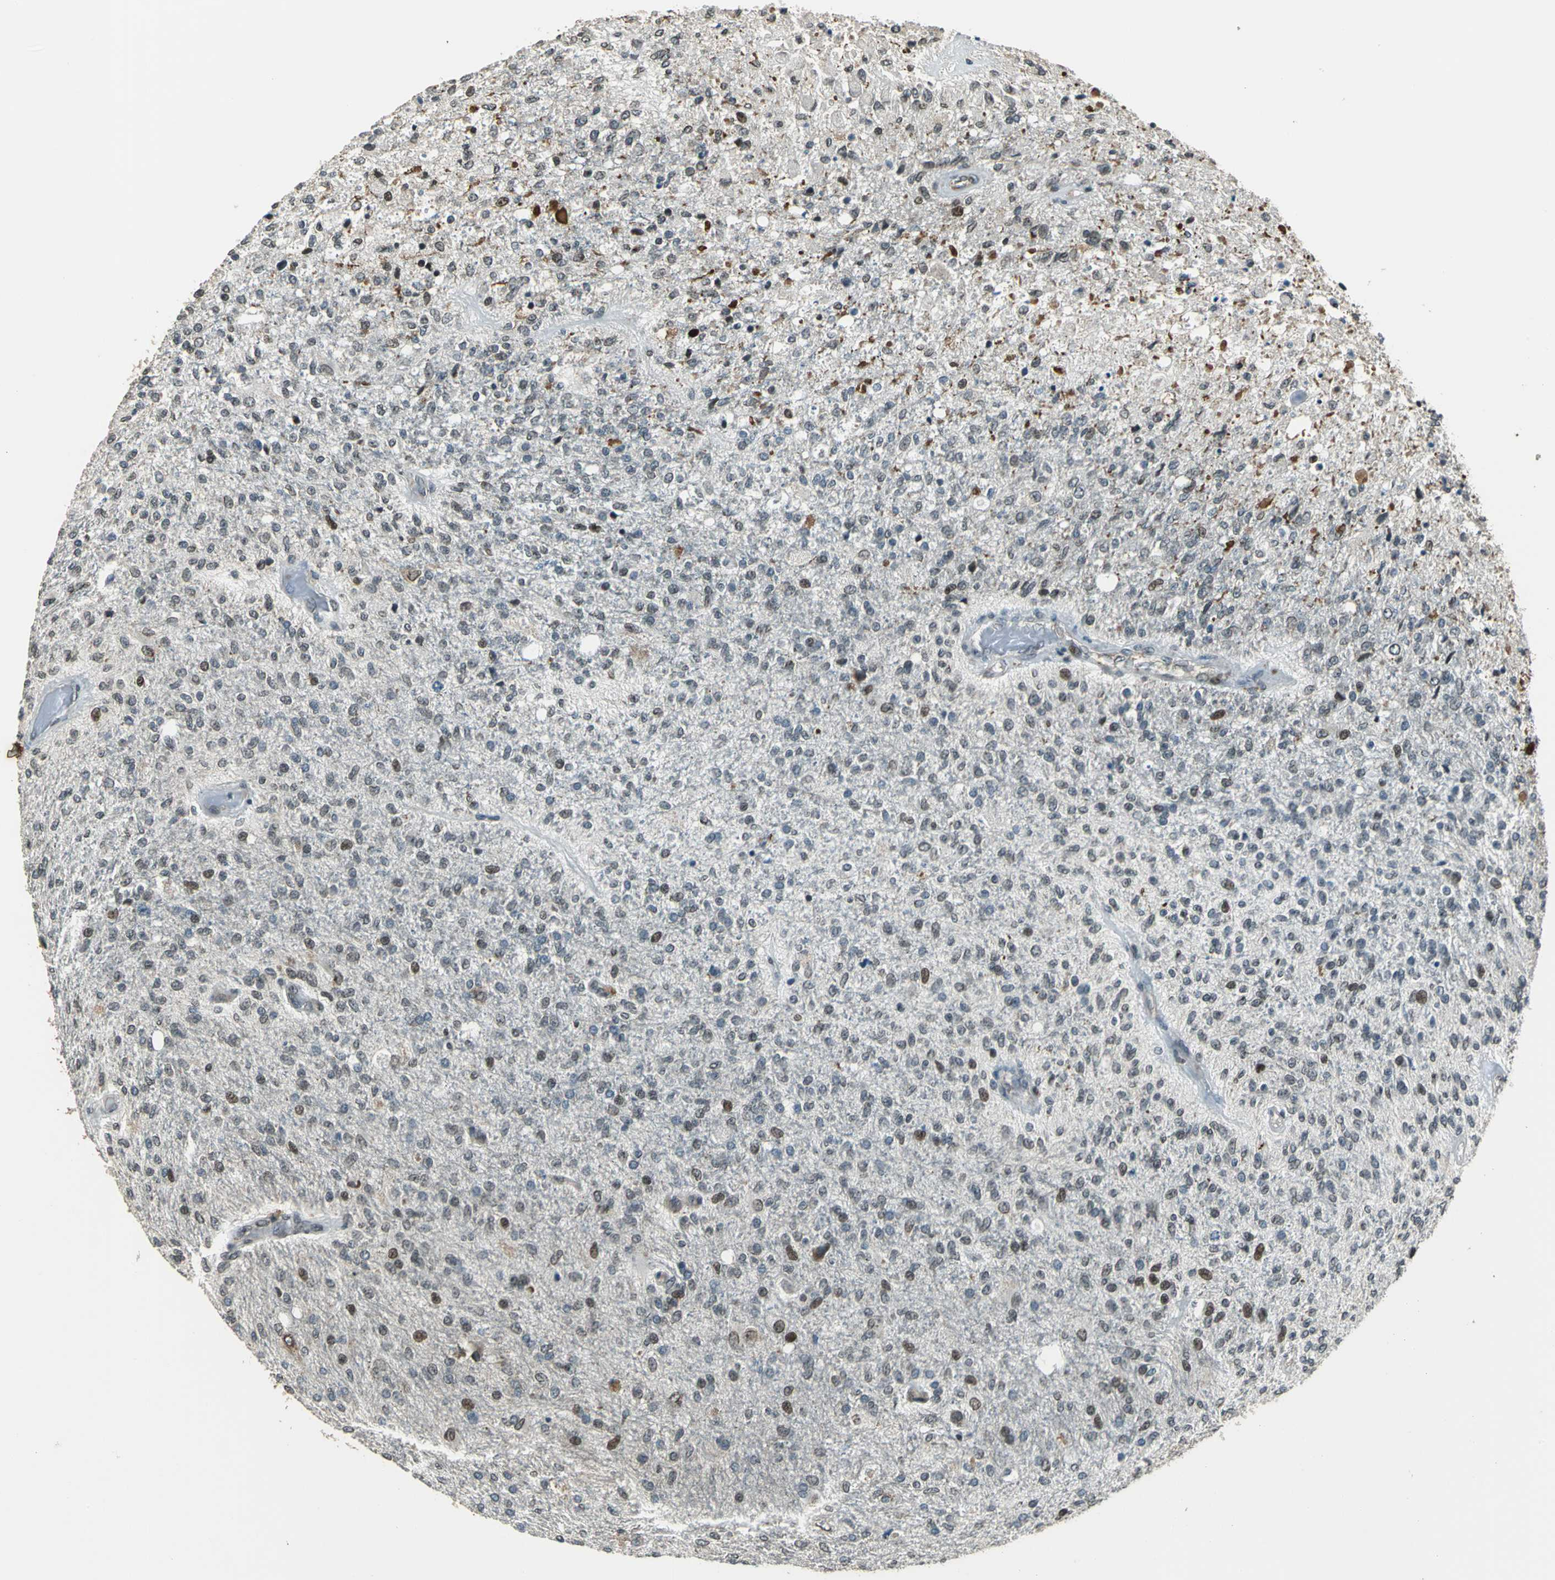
{"staining": {"intensity": "moderate", "quantity": "<25%", "location": "nuclear"}, "tissue": "glioma", "cell_type": "Tumor cells", "image_type": "cancer", "snomed": [{"axis": "morphology", "description": "Normal tissue, NOS"}, {"axis": "morphology", "description": "Glioma, malignant, High grade"}, {"axis": "topography", "description": "Cerebral cortex"}], "caption": "A brown stain highlights moderate nuclear expression of a protein in human malignant glioma (high-grade) tumor cells.", "gene": "BRIP1", "patient": {"sex": "male", "age": 77}}